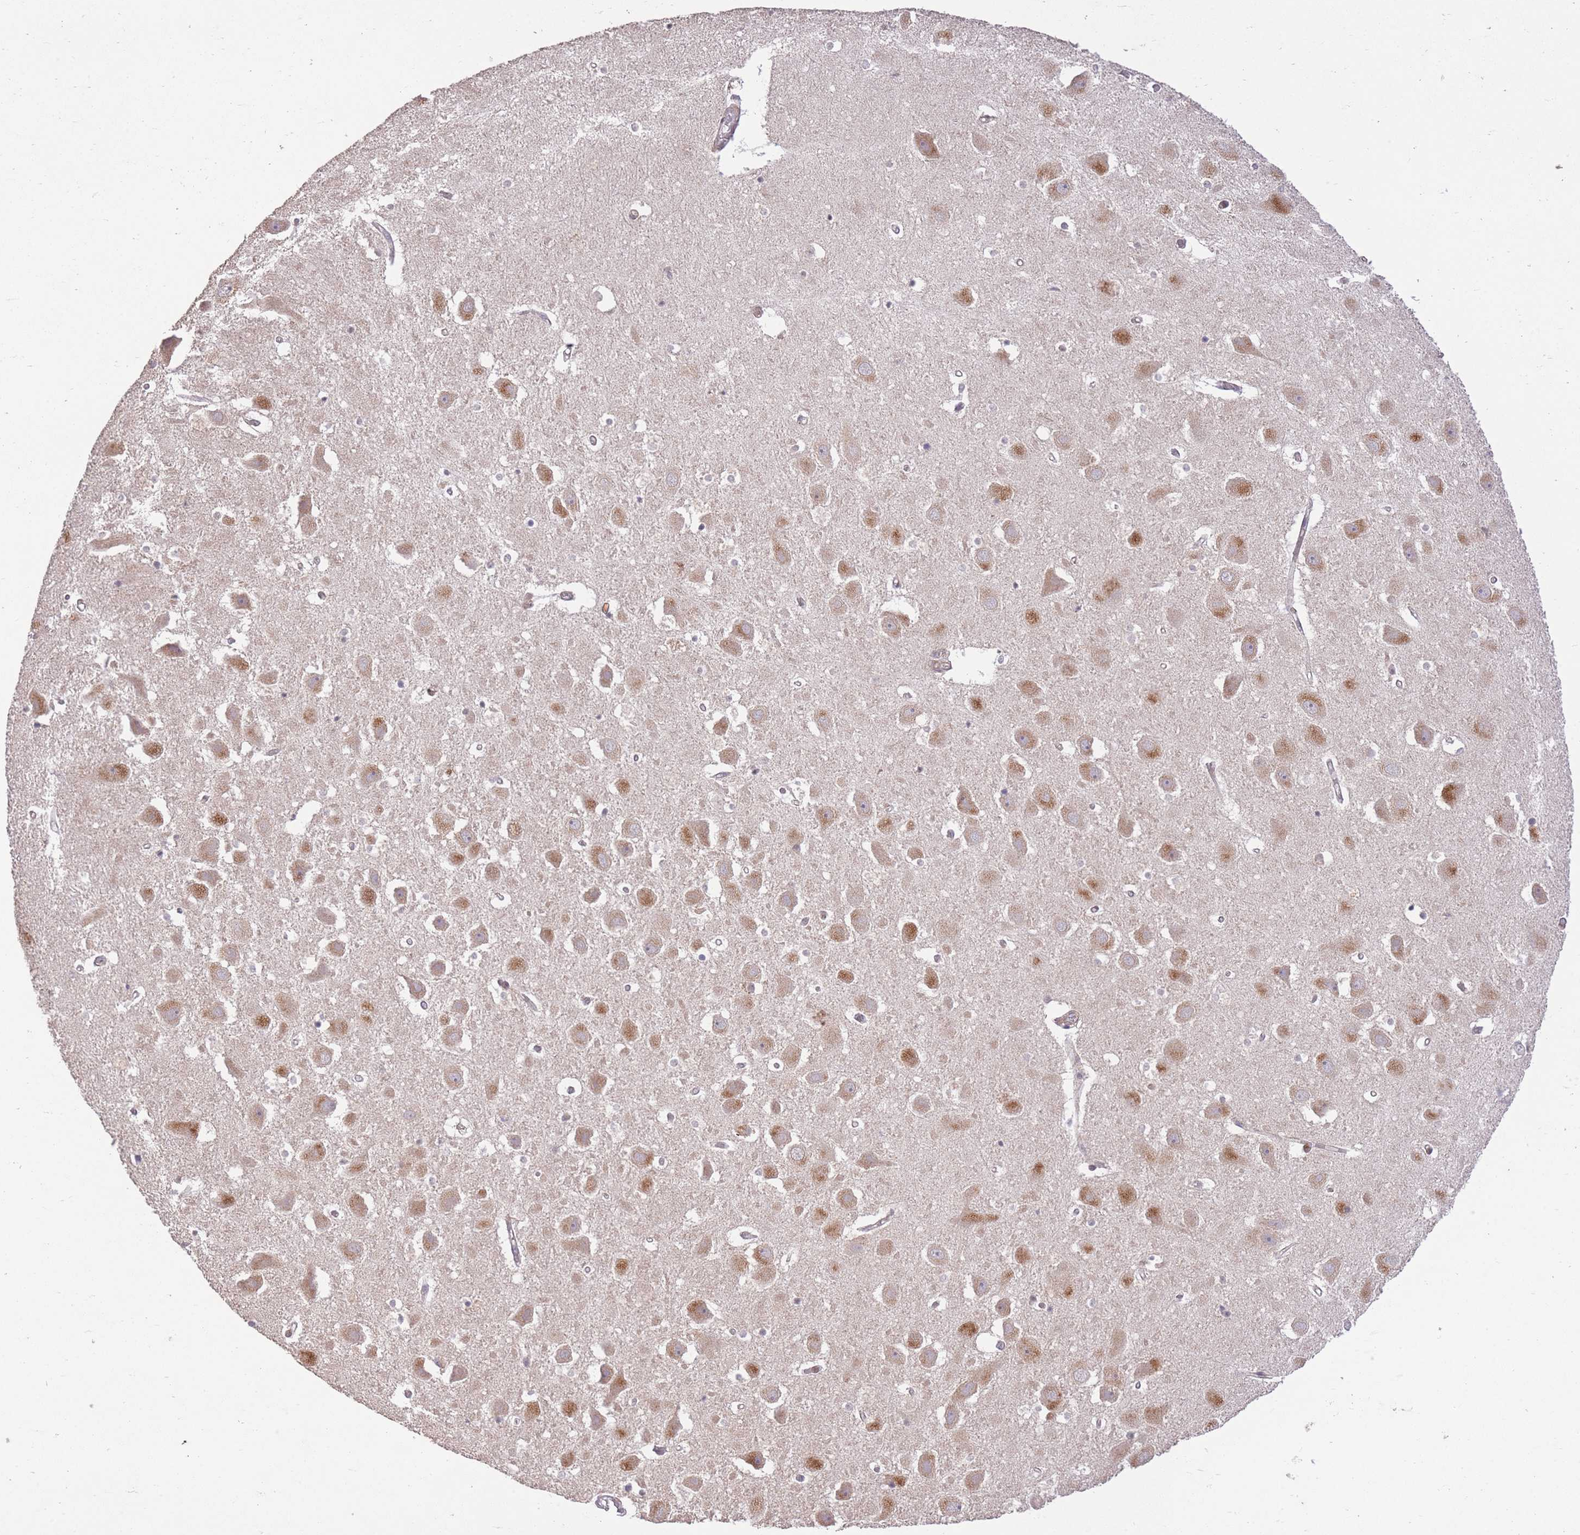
{"staining": {"intensity": "negative", "quantity": "none", "location": "none"}, "tissue": "hippocampus", "cell_type": "Glial cells", "image_type": "normal", "snomed": [{"axis": "morphology", "description": "Normal tissue, NOS"}, {"axis": "topography", "description": "Hippocampus"}], "caption": "IHC photomicrograph of normal human hippocampus stained for a protein (brown), which exhibits no expression in glial cells.", "gene": "ELOA2", "patient": {"sex": "female", "age": 52}}